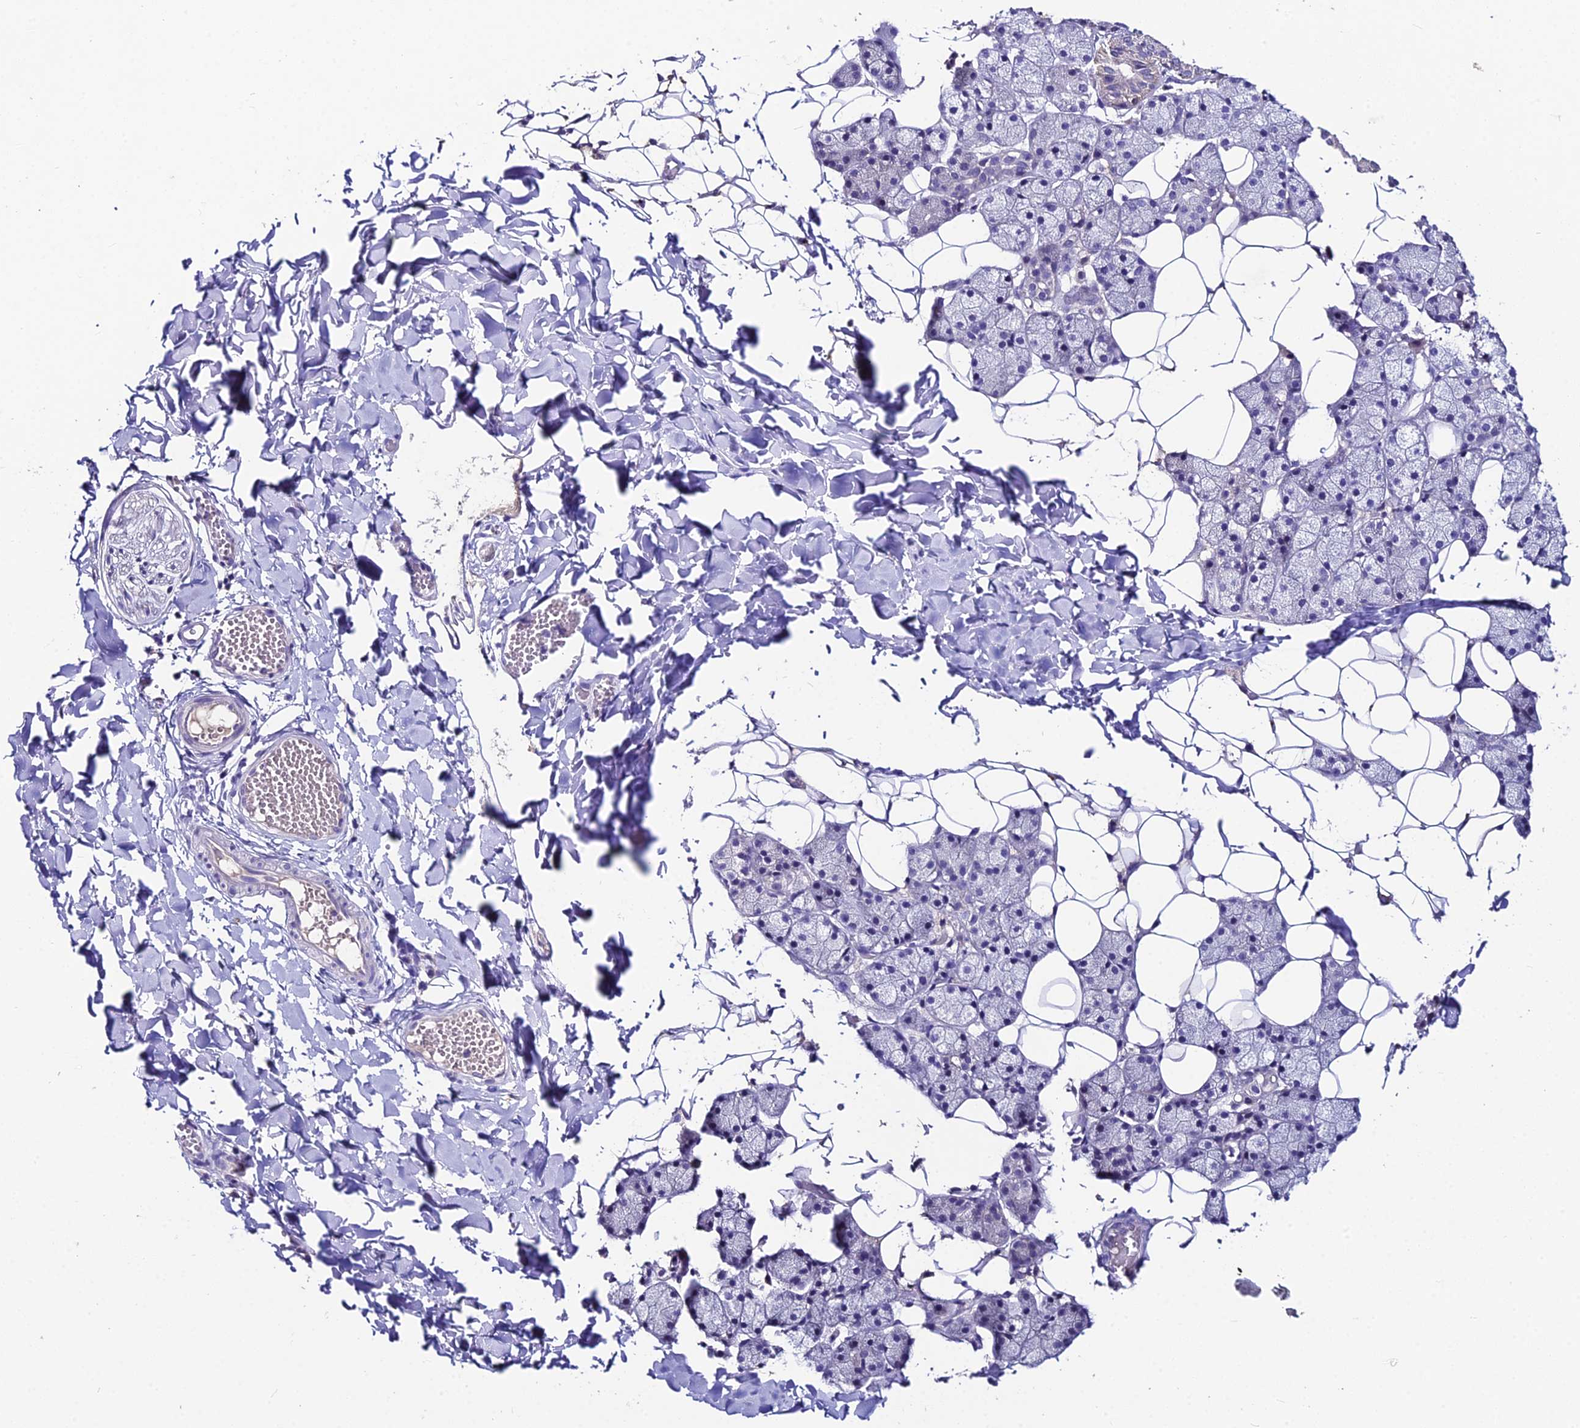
{"staining": {"intensity": "moderate", "quantity": "<25%", "location": "cytoplasmic/membranous"}, "tissue": "salivary gland", "cell_type": "Glandular cells", "image_type": "normal", "snomed": [{"axis": "morphology", "description": "Normal tissue, NOS"}, {"axis": "topography", "description": "Salivary gland"}], "caption": "Moderate cytoplasmic/membranous expression is appreciated in about <25% of glandular cells in normal salivary gland.", "gene": "LGALS7", "patient": {"sex": "female", "age": 33}}